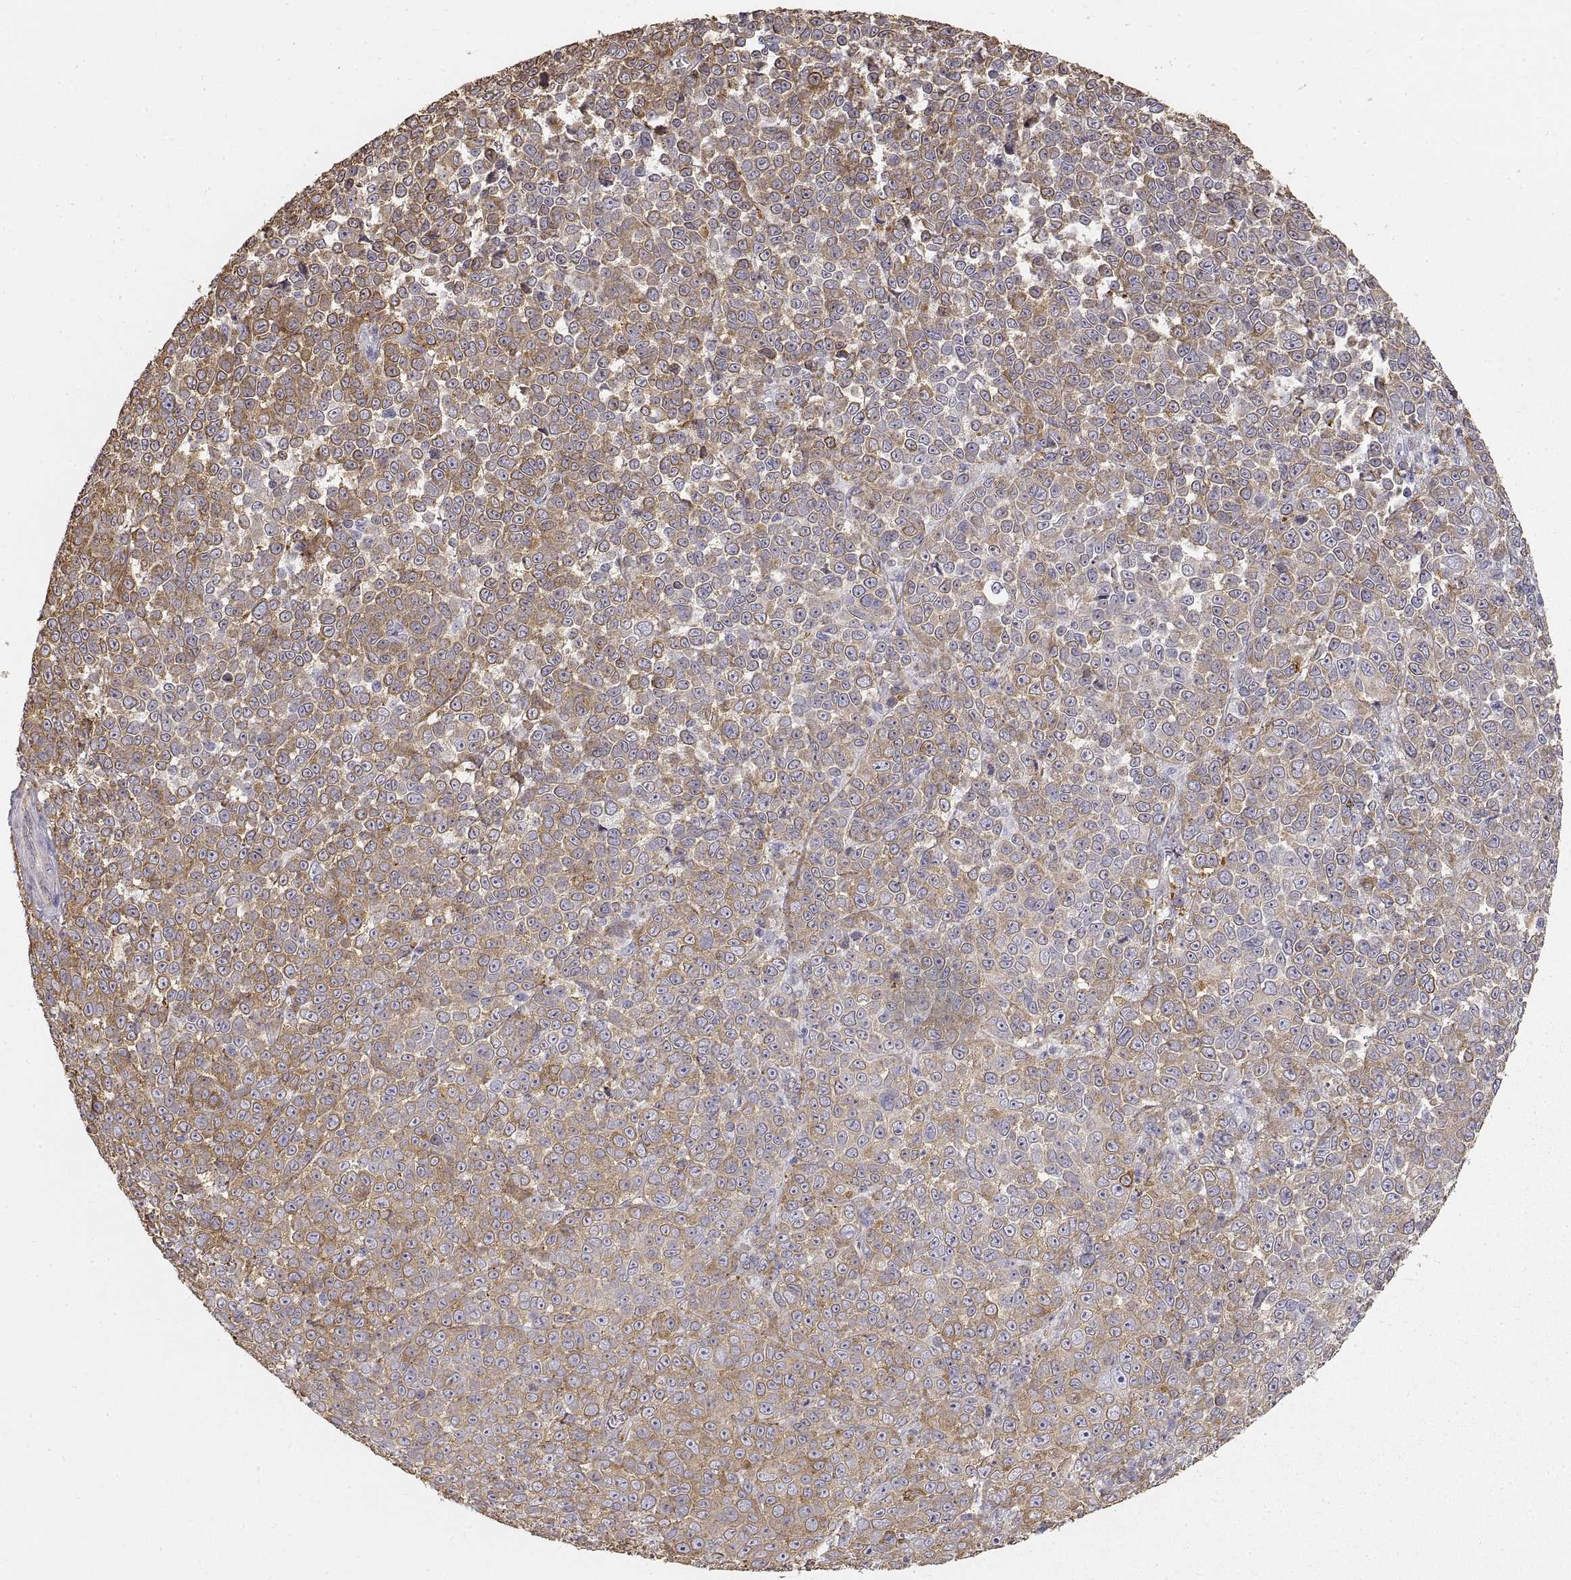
{"staining": {"intensity": "moderate", "quantity": "25%-75%", "location": "cytoplasmic/membranous"}, "tissue": "melanoma", "cell_type": "Tumor cells", "image_type": "cancer", "snomed": [{"axis": "morphology", "description": "Malignant melanoma, NOS"}, {"axis": "topography", "description": "Skin"}], "caption": "IHC photomicrograph of neoplastic tissue: human melanoma stained using immunohistochemistry displays medium levels of moderate protein expression localized specifically in the cytoplasmic/membranous of tumor cells, appearing as a cytoplasmic/membranous brown color.", "gene": "HSP90AB1", "patient": {"sex": "female", "age": 95}}